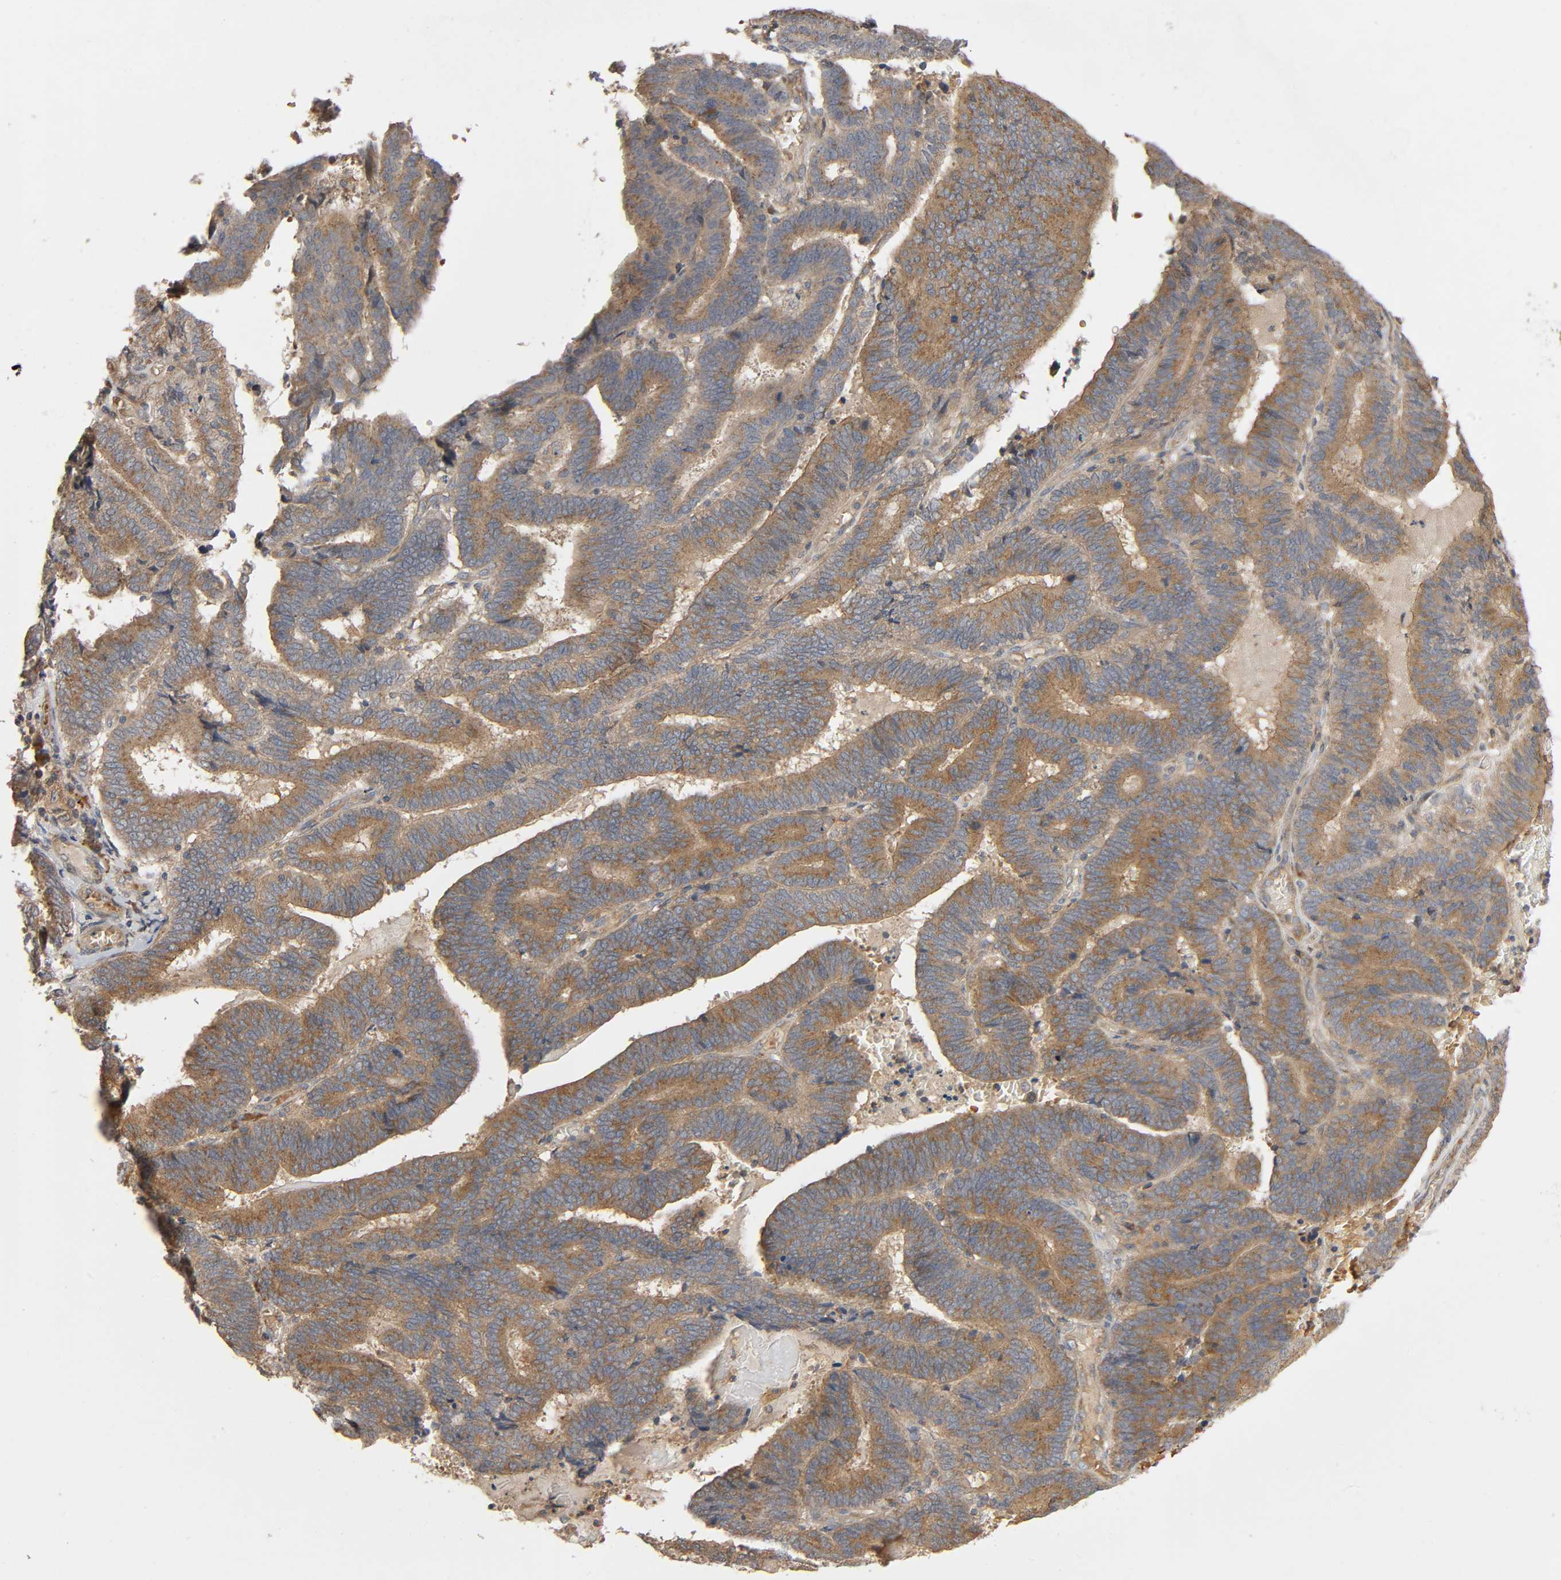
{"staining": {"intensity": "moderate", "quantity": "25%-75%", "location": "cytoplasmic/membranous"}, "tissue": "endometrial cancer", "cell_type": "Tumor cells", "image_type": "cancer", "snomed": [{"axis": "morphology", "description": "Adenocarcinoma, NOS"}, {"axis": "topography", "description": "Uterus"}], "caption": "Brown immunohistochemical staining in human adenocarcinoma (endometrial) reveals moderate cytoplasmic/membranous positivity in approximately 25%-75% of tumor cells.", "gene": "SGSM1", "patient": {"sex": "female", "age": 83}}